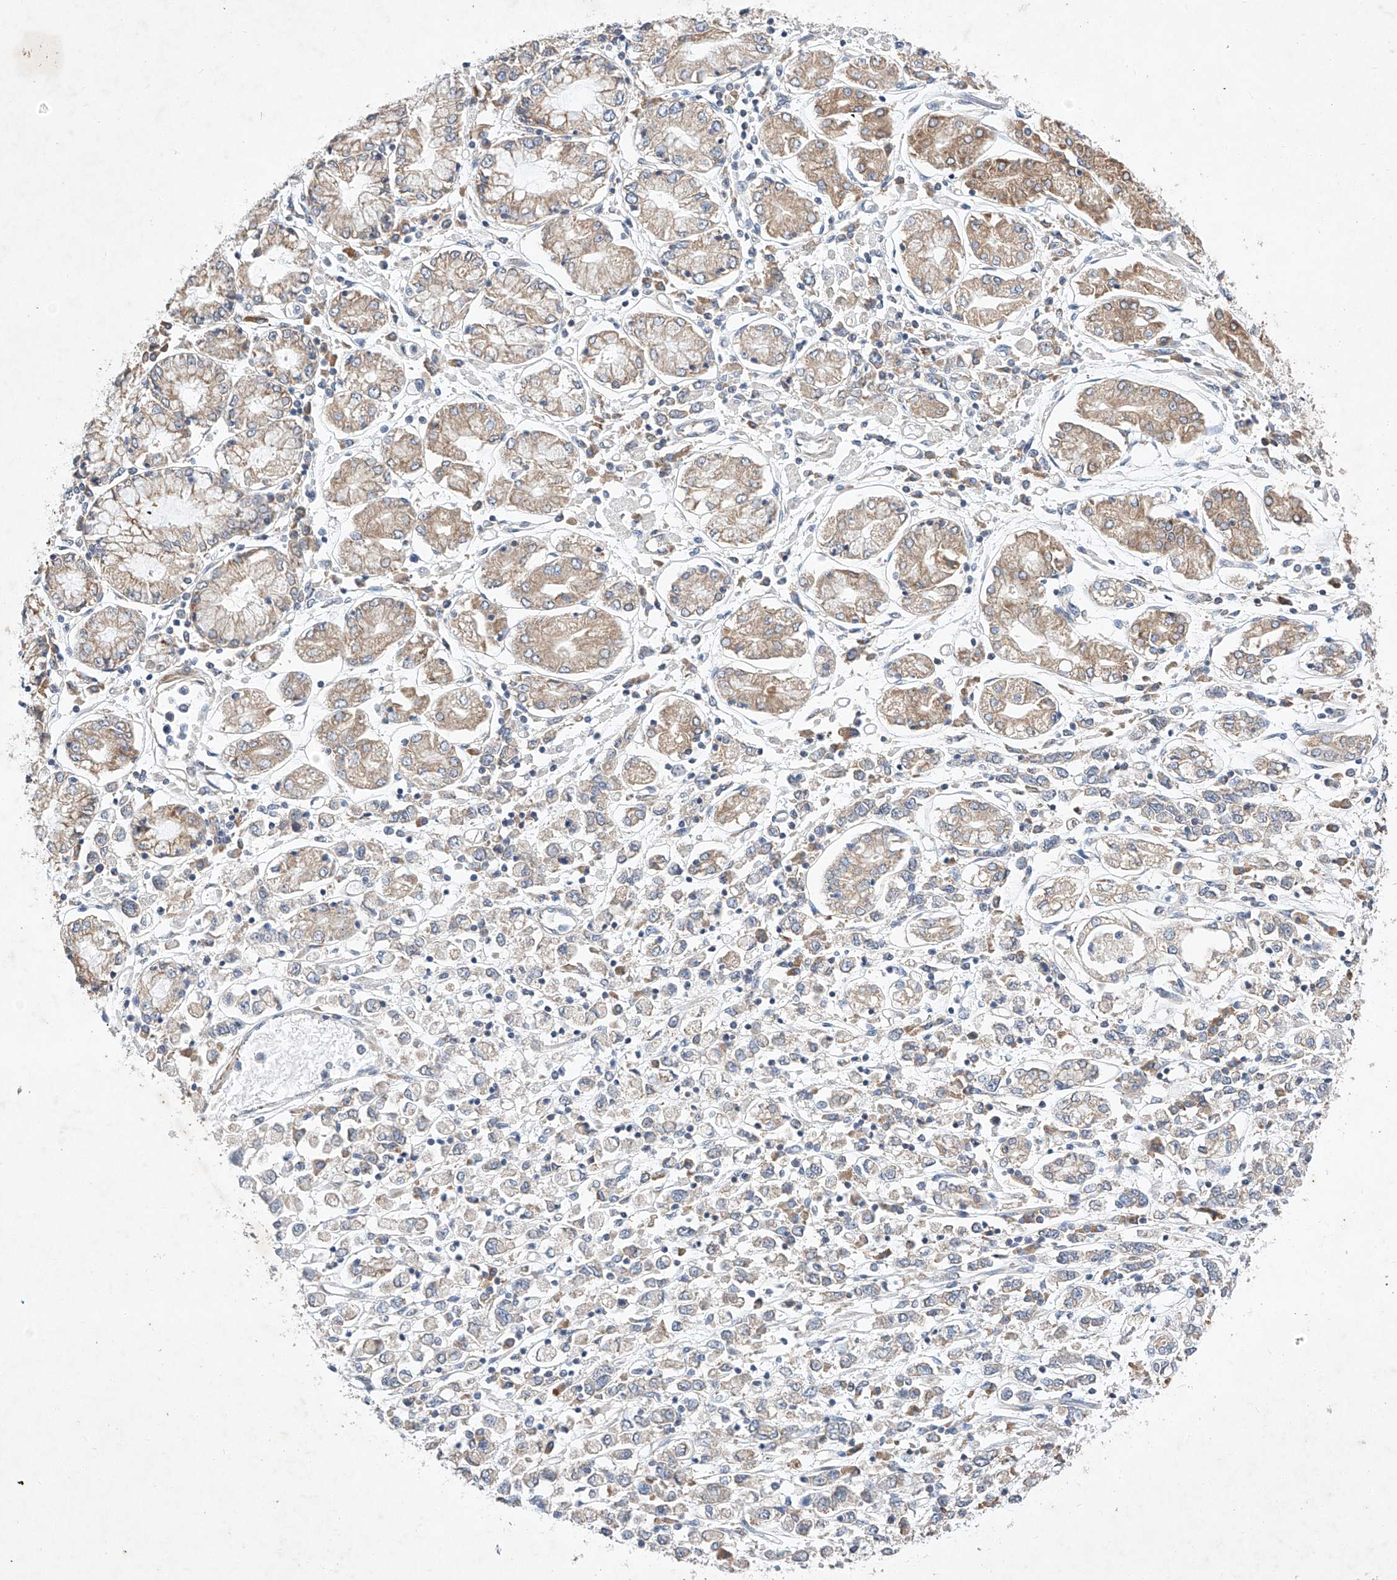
{"staining": {"intensity": "weak", "quantity": "<25%", "location": "cytoplasmic/membranous"}, "tissue": "stomach cancer", "cell_type": "Tumor cells", "image_type": "cancer", "snomed": [{"axis": "morphology", "description": "Adenocarcinoma, NOS"}, {"axis": "topography", "description": "Stomach"}], "caption": "Immunohistochemistry photomicrograph of human adenocarcinoma (stomach) stained for a protein (brown), which shows no staining in tumor cells.", "gene": "C6orf118", "patient": {"sex": "female", "age": 76}}